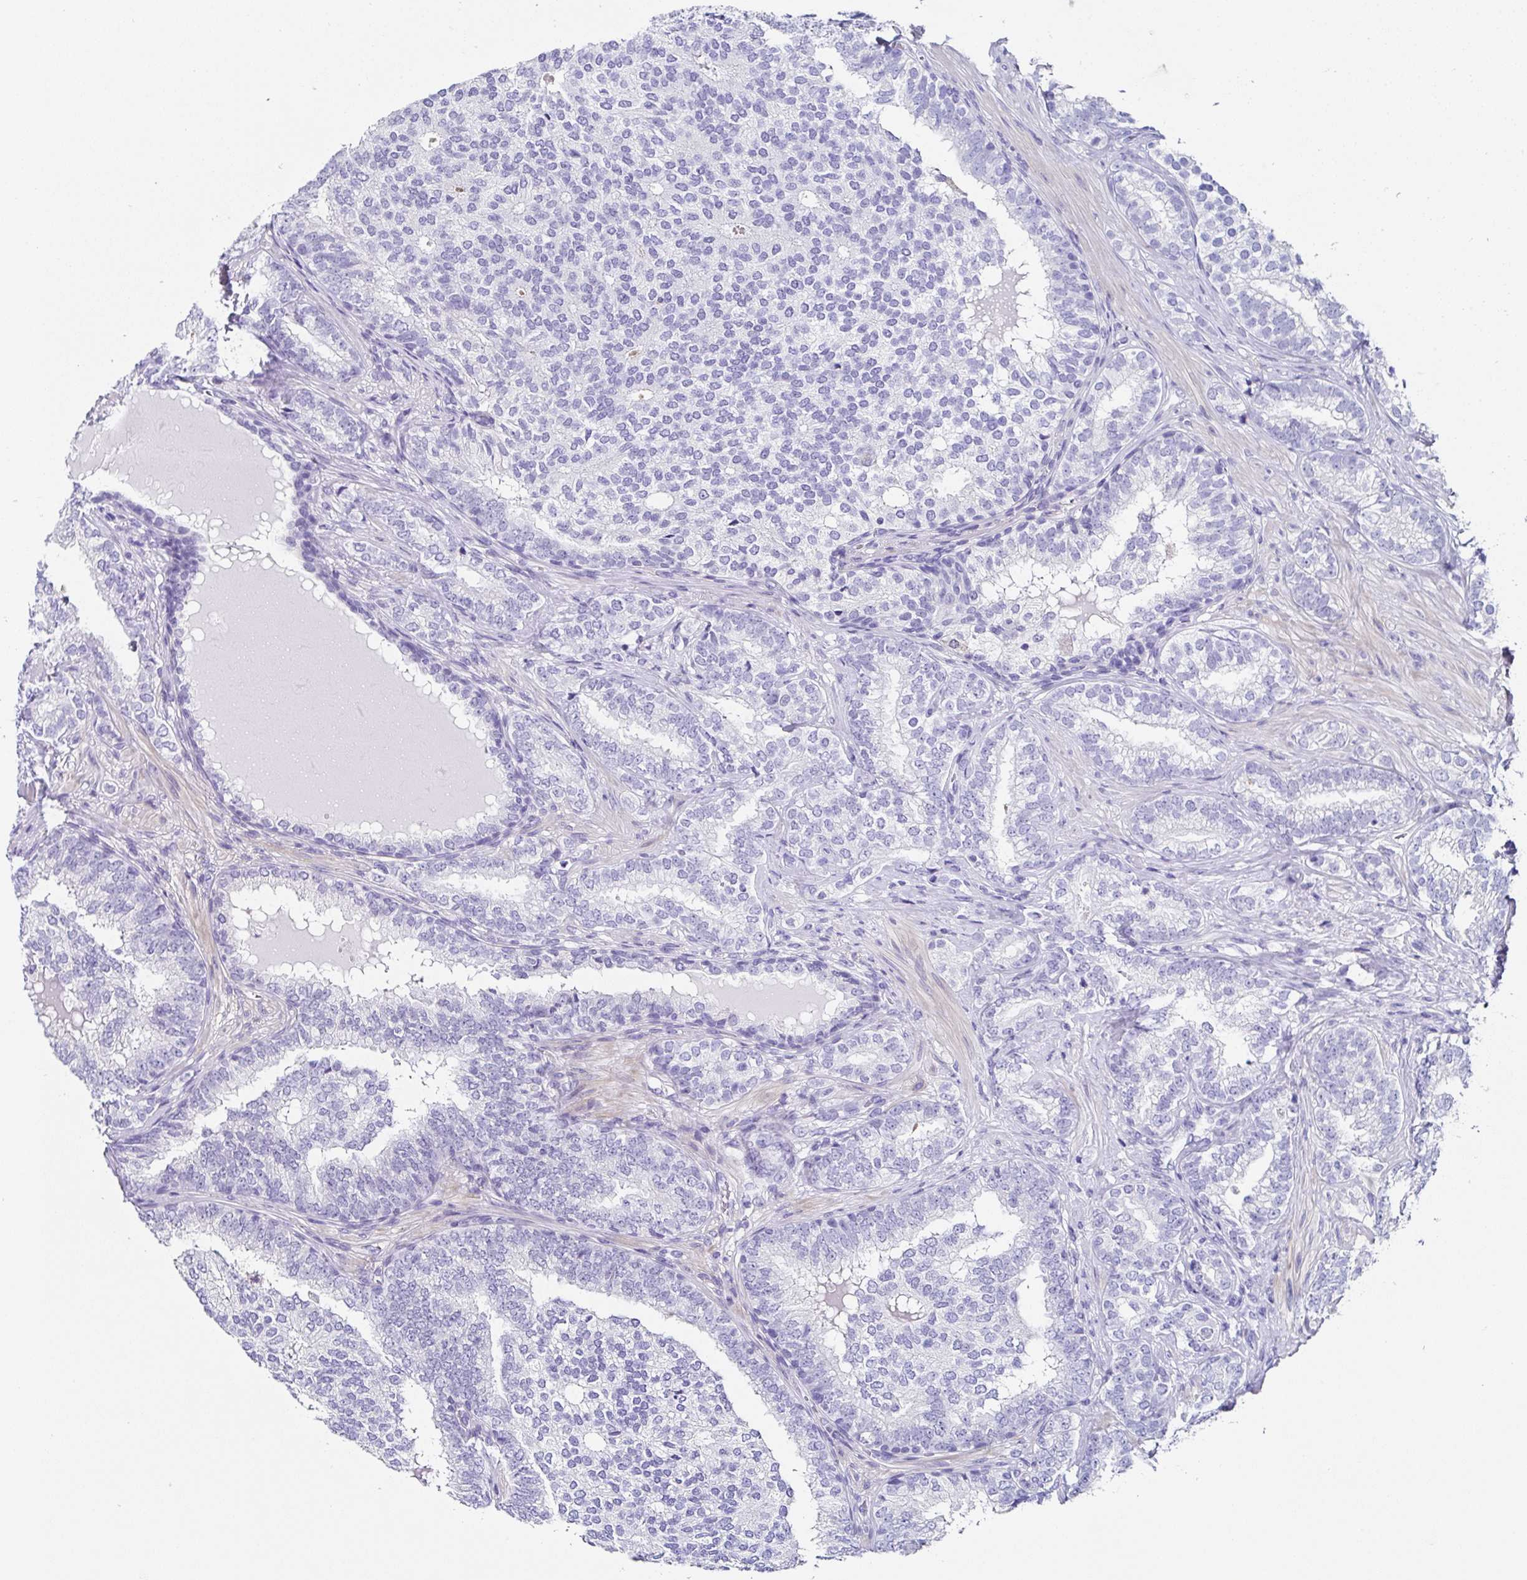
{"staining": {"intensity": "negative", "quantity": "none", "location": "none"}, "tissue": "prostate cancer", "cell_type": "Tumor cells", "image_type": "cancer", "snomed": [{"axis": "morphology", "description": "Adenocarcinoma, High grade"}, {"axis": "topography", "description": "Prostate"}], "caption": "A micrograph of prostate high-grade adenocarcinoma stained for a protein reveals no brown staining in tumor cells. (IHC, brightfield microscopy, high magnification).", "gene": "UGT3A1", "patient": {"sex": "male", "age": 72}}